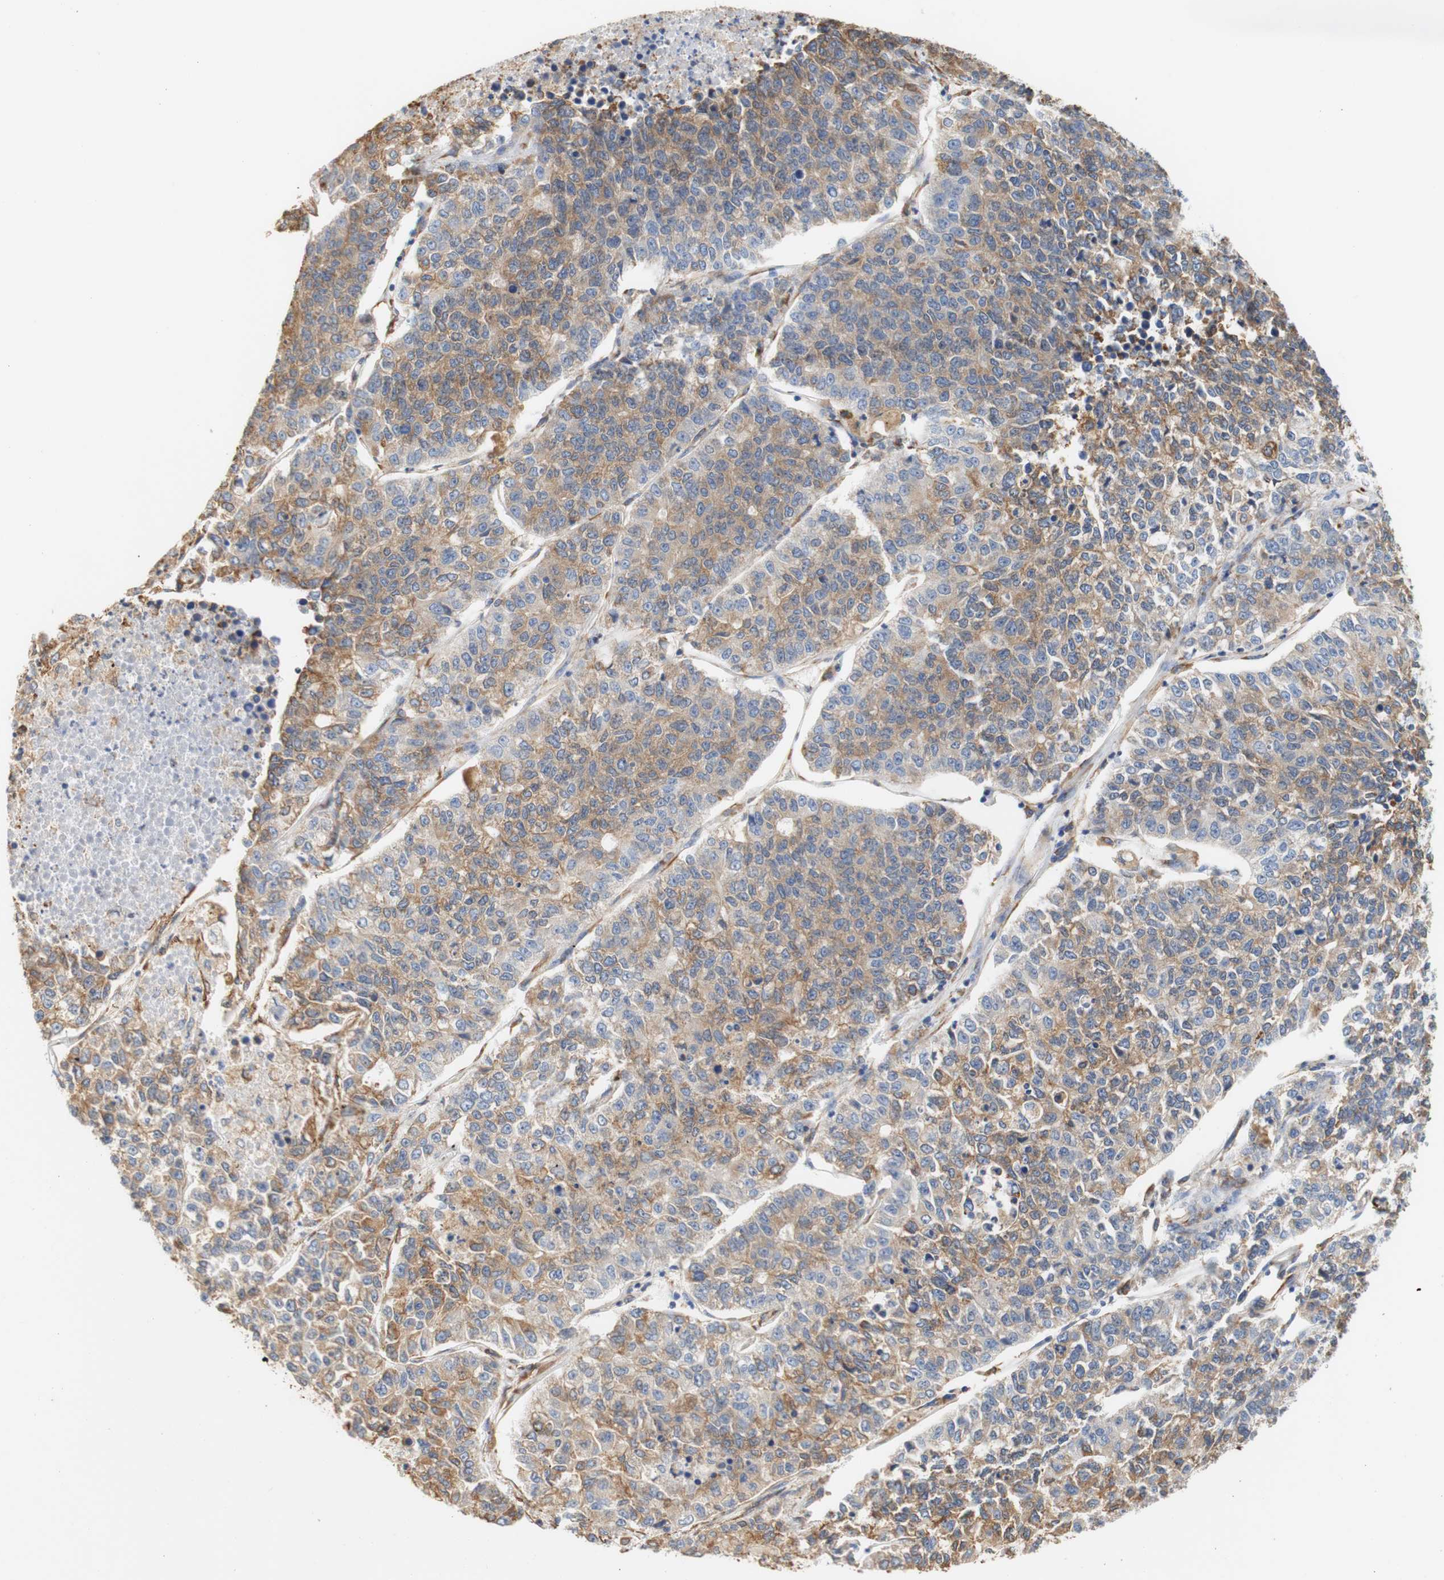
{"staining": {"intensity": "moderate", "quantity": ">75%", "location": "cytoplasmic/membranous"}, "tissue": "lung cancer", "cell_type": "Tumor cells", "image_type": "cancer", "snomed": [{"axis": "morphology", "description": "Adenocarcinoma, NOS"}, {"axis": "topography", "description": "Lung"}], "caption": "Immunohistochemical staining of lung cancer demonstrates moderate cytoplasmic/membranous protein positivity in about >75% of tumor cells.", "gene": "EIF2AK4", "patient": {"sex": "male", "age": 49}}